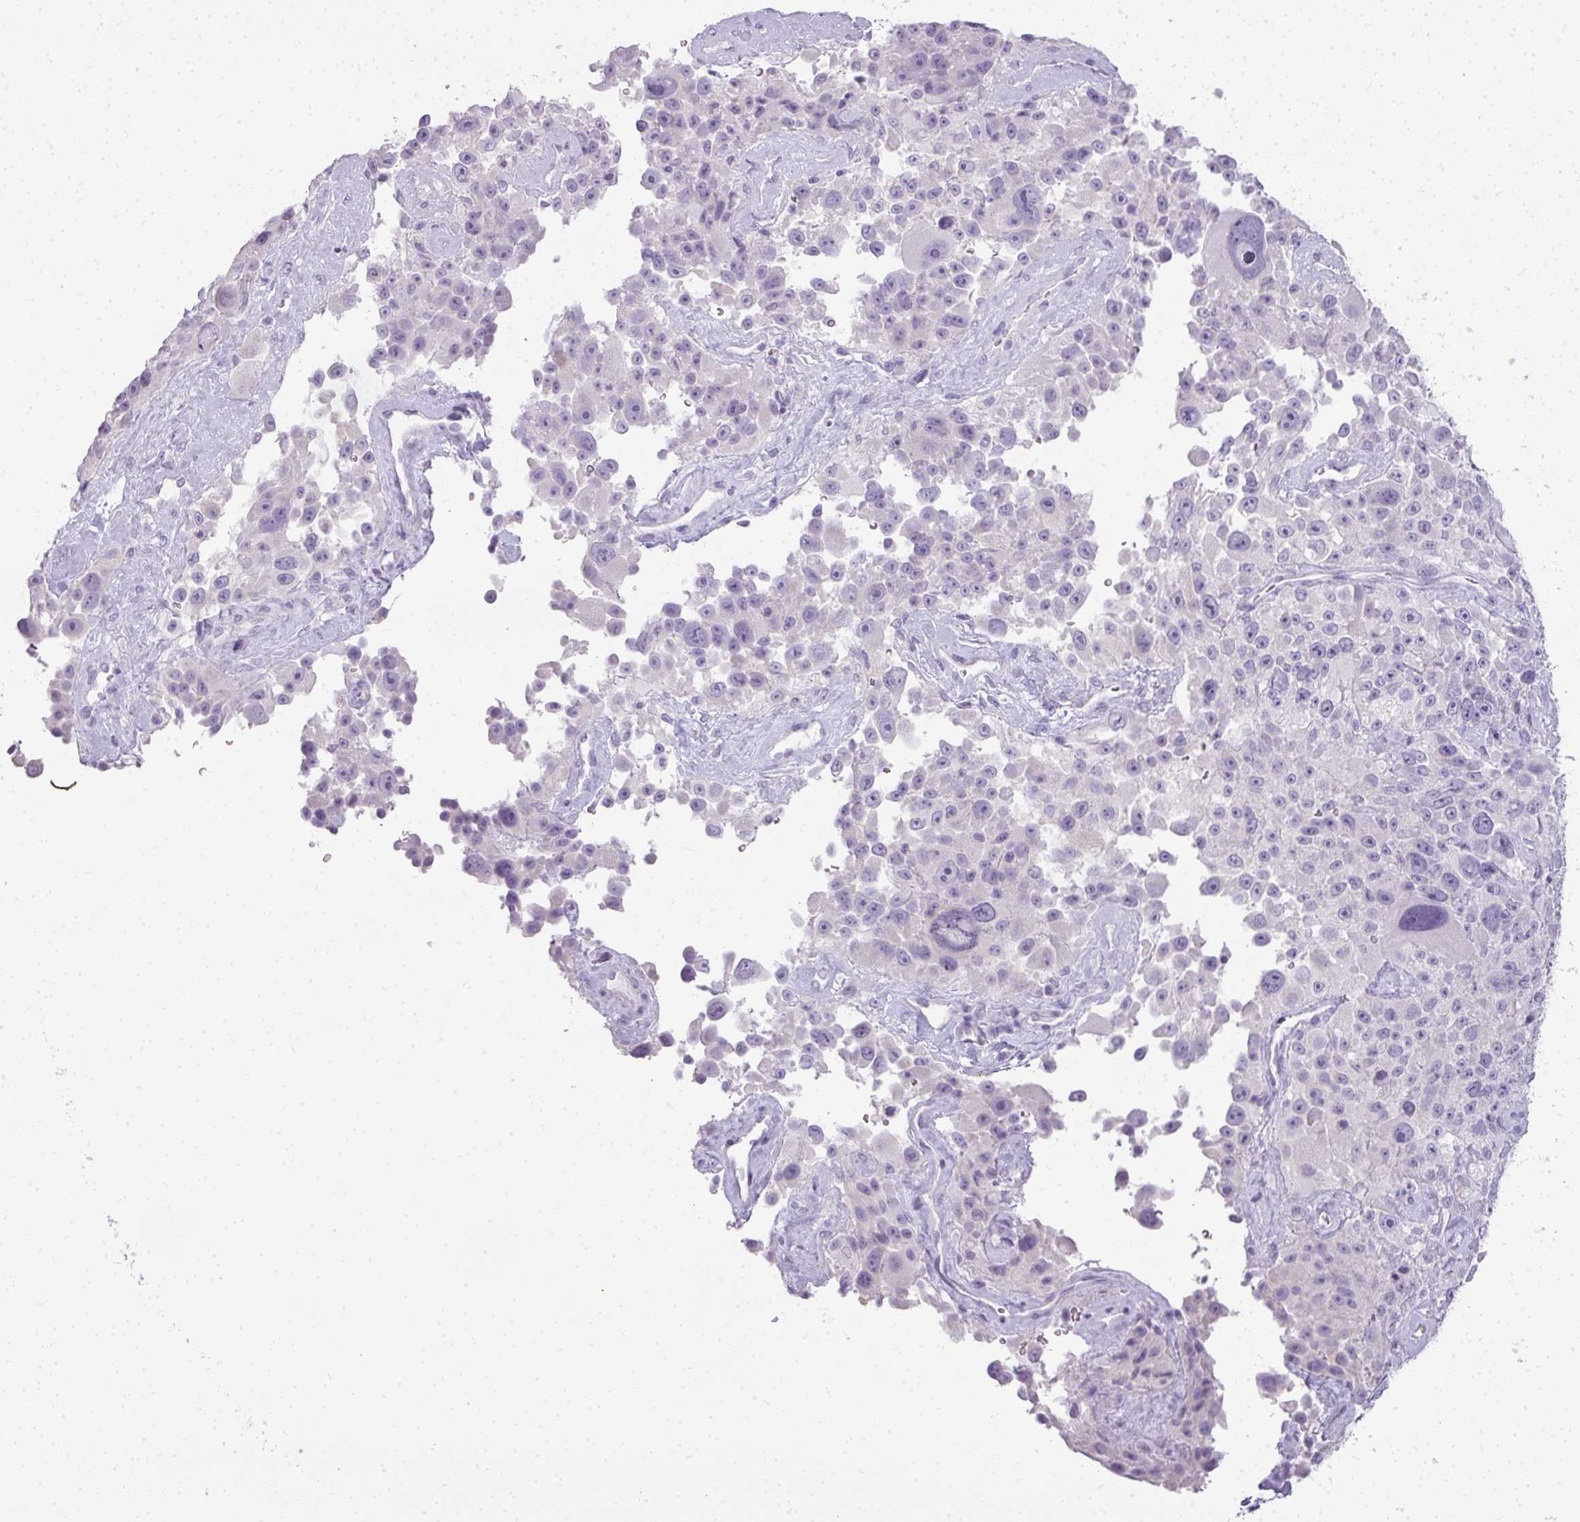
{"staining": {"intensity": "negative", "quantity": "none", "location": "none"}, "tissue": "melanoma", "cell_type": "Tumor cells", "image_type": "cancer", "snomed": [{"axis": "morphology", "description": "Malignant melanoma, Metastatic site"}, {"axis": "topography", "description": "Lymph node"}], "caption": "High power microscopy photomicrograph of an immunohistochemistry (IHC) histopathology image of melanoma, revealing no significant expression in tumor cells. Nuclei are stained in blue.", "gene": "RBMY1F", "patient": {"sex": "male", "age": 62}}